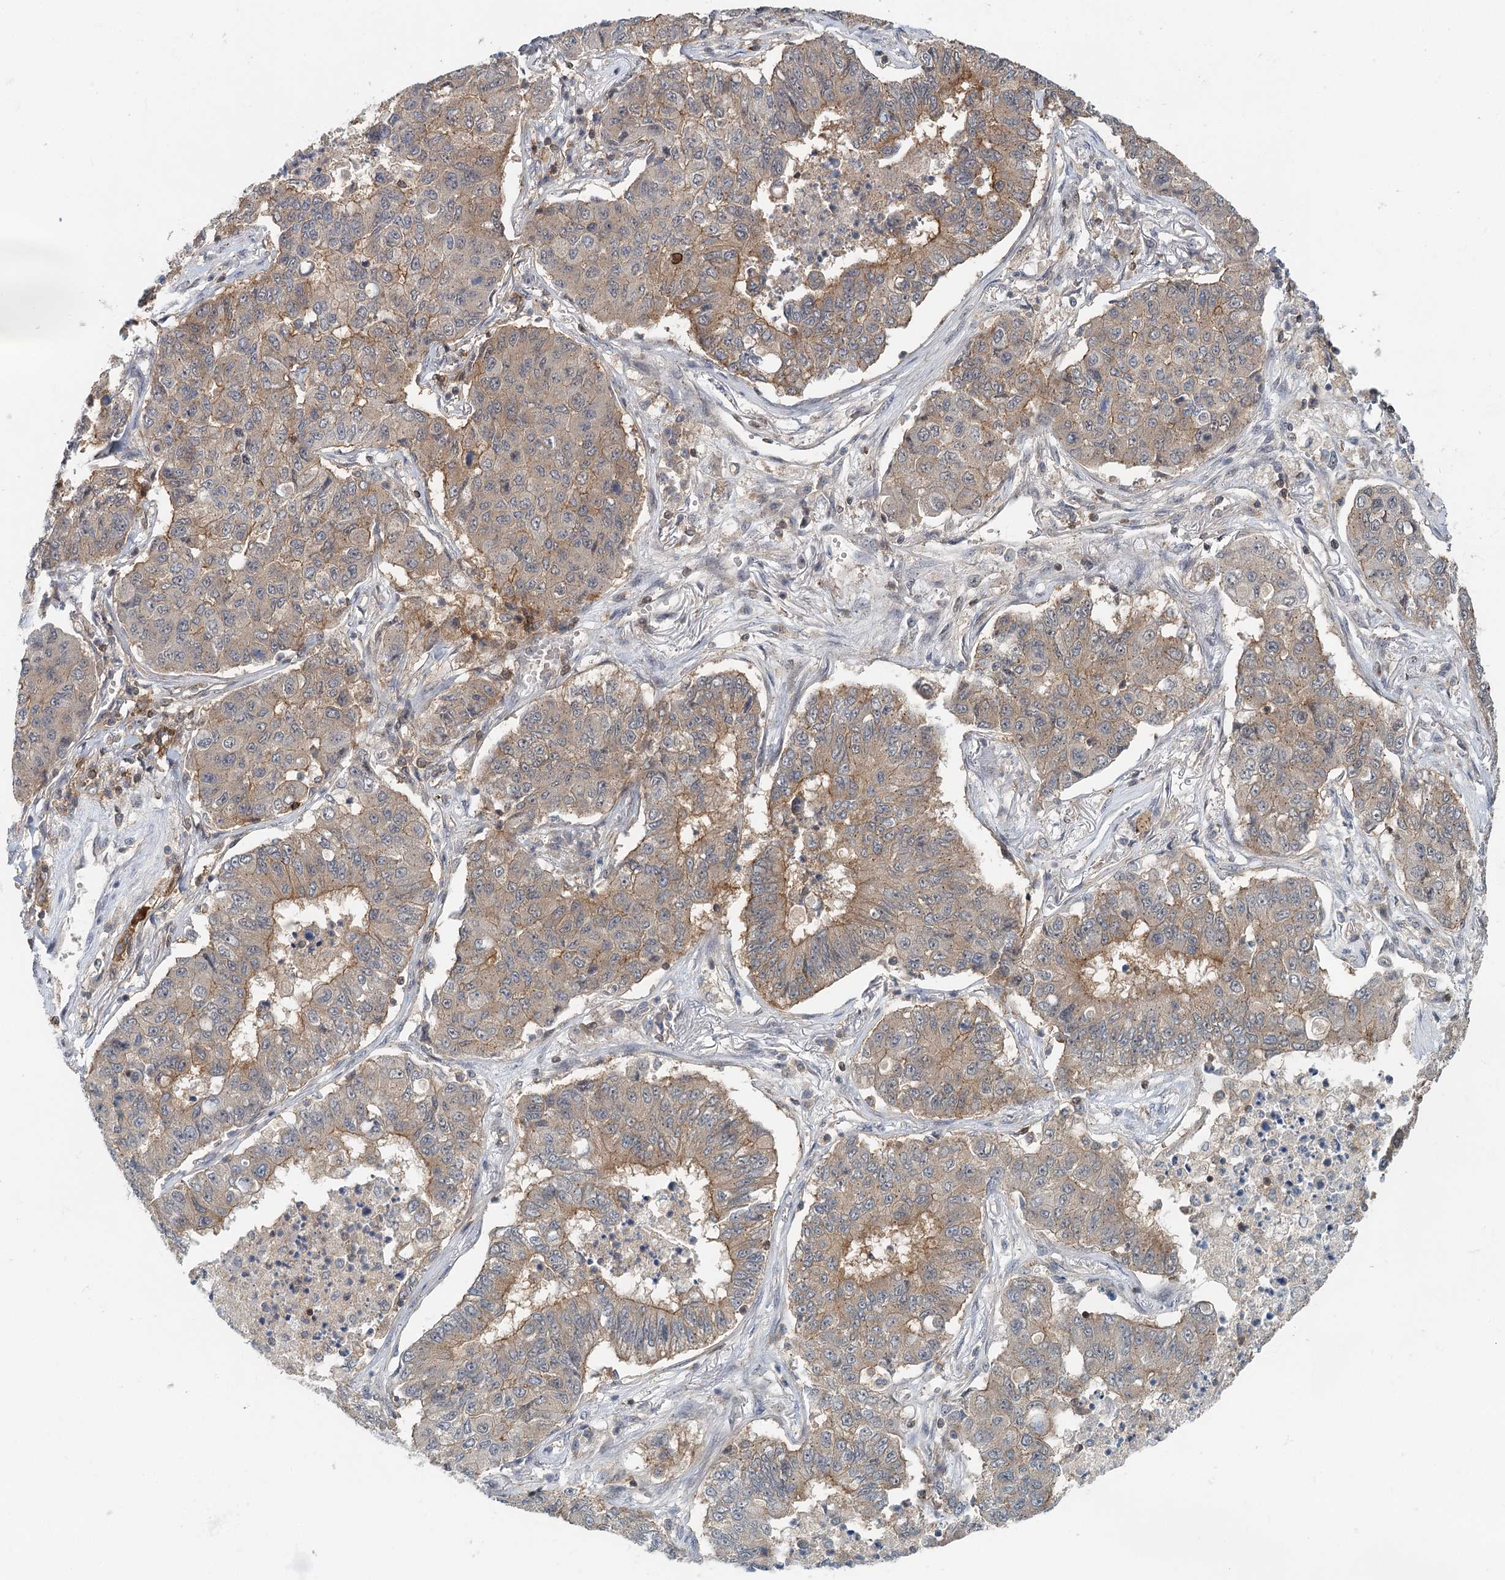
{"staining": {"intensity": "weak", "quantity": "25%-75%", "location": "cytoplasmic/membranous"}, "tissue": "lung cancer", "cell_type": "Tumor cells", "image_type": "cancer", "snomed": [{"axis": "morphology", "description": "Squamous cell carcinoma, NOS"}, {"axis": "topography", "description": "Lung"}], "caption": "Squamous cell carcinoma (lung) tissue shows weak cytoplasmic/membranous expression in about 25%-75% of tumor cells, visualized by immunohistochemistry.", "gene": "CDC42SE2", "patient": {"sex": "male", "age": 74}}